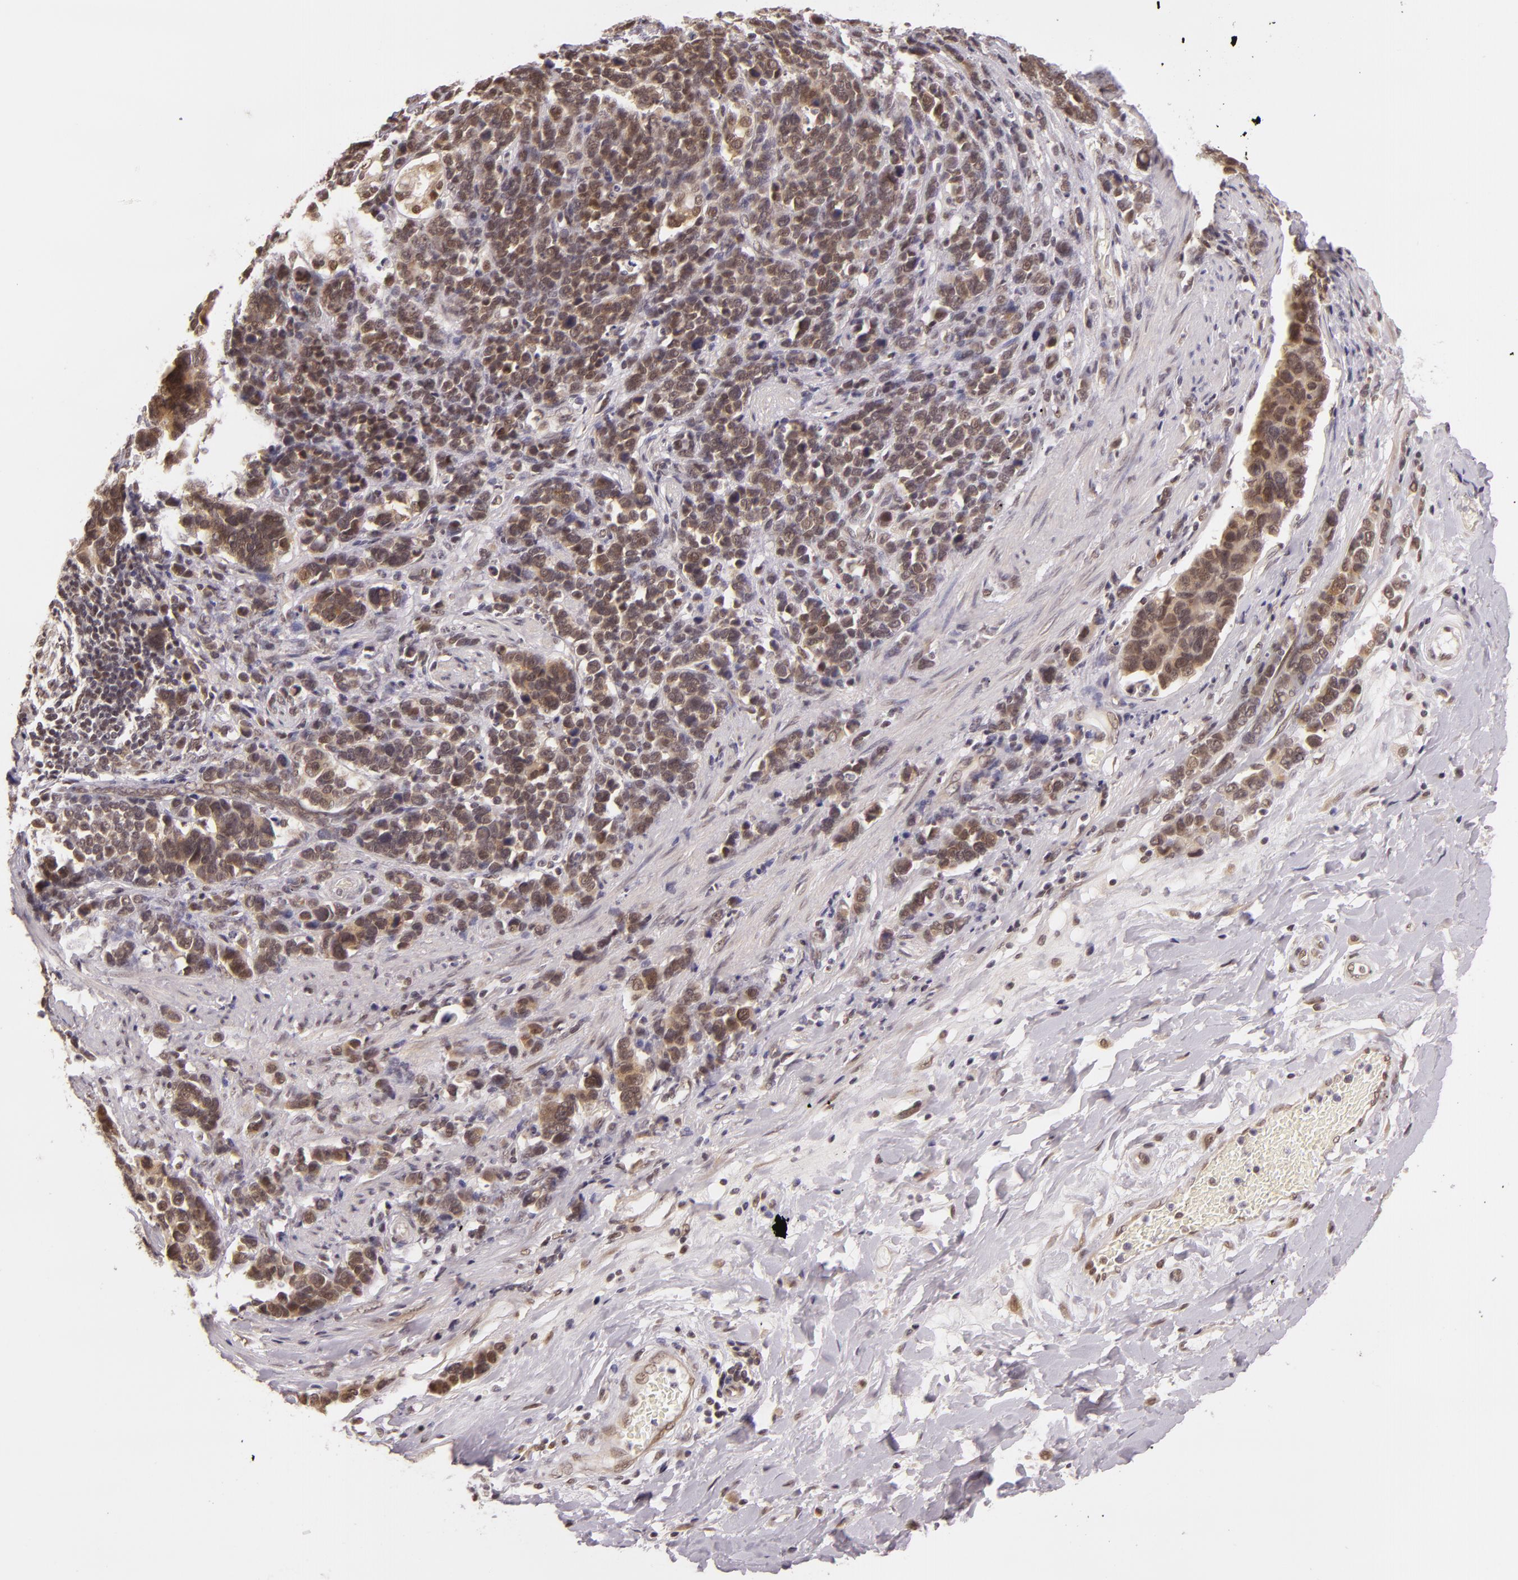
{"staining": {"intensity": "moderate", "quantity": "25%-75%", "location": "cytoplasmic/membranous,nuclear"}, "tissue": "stomach cancer", "cell_type": "Tumor cells", "image_type": "cancer", "snomed": [{"axis": "morphology", "description": "Adenocarcinoma, NOS"}, {"axis": "topography", "description": "Stomach, upper"}], "caption": "Immunohistochemistry of stomach cancer (adenocarcinoma) shows medium levels of moderate cytoplasmic/membranous and nuclear staining in about 25%-75% of tumor cells. Immunohistochemistry stains the protein of interest in brown and the nuclei are stained blue.", "gene": "ALX1", "patient": {"sex": "male", "age": 71}}